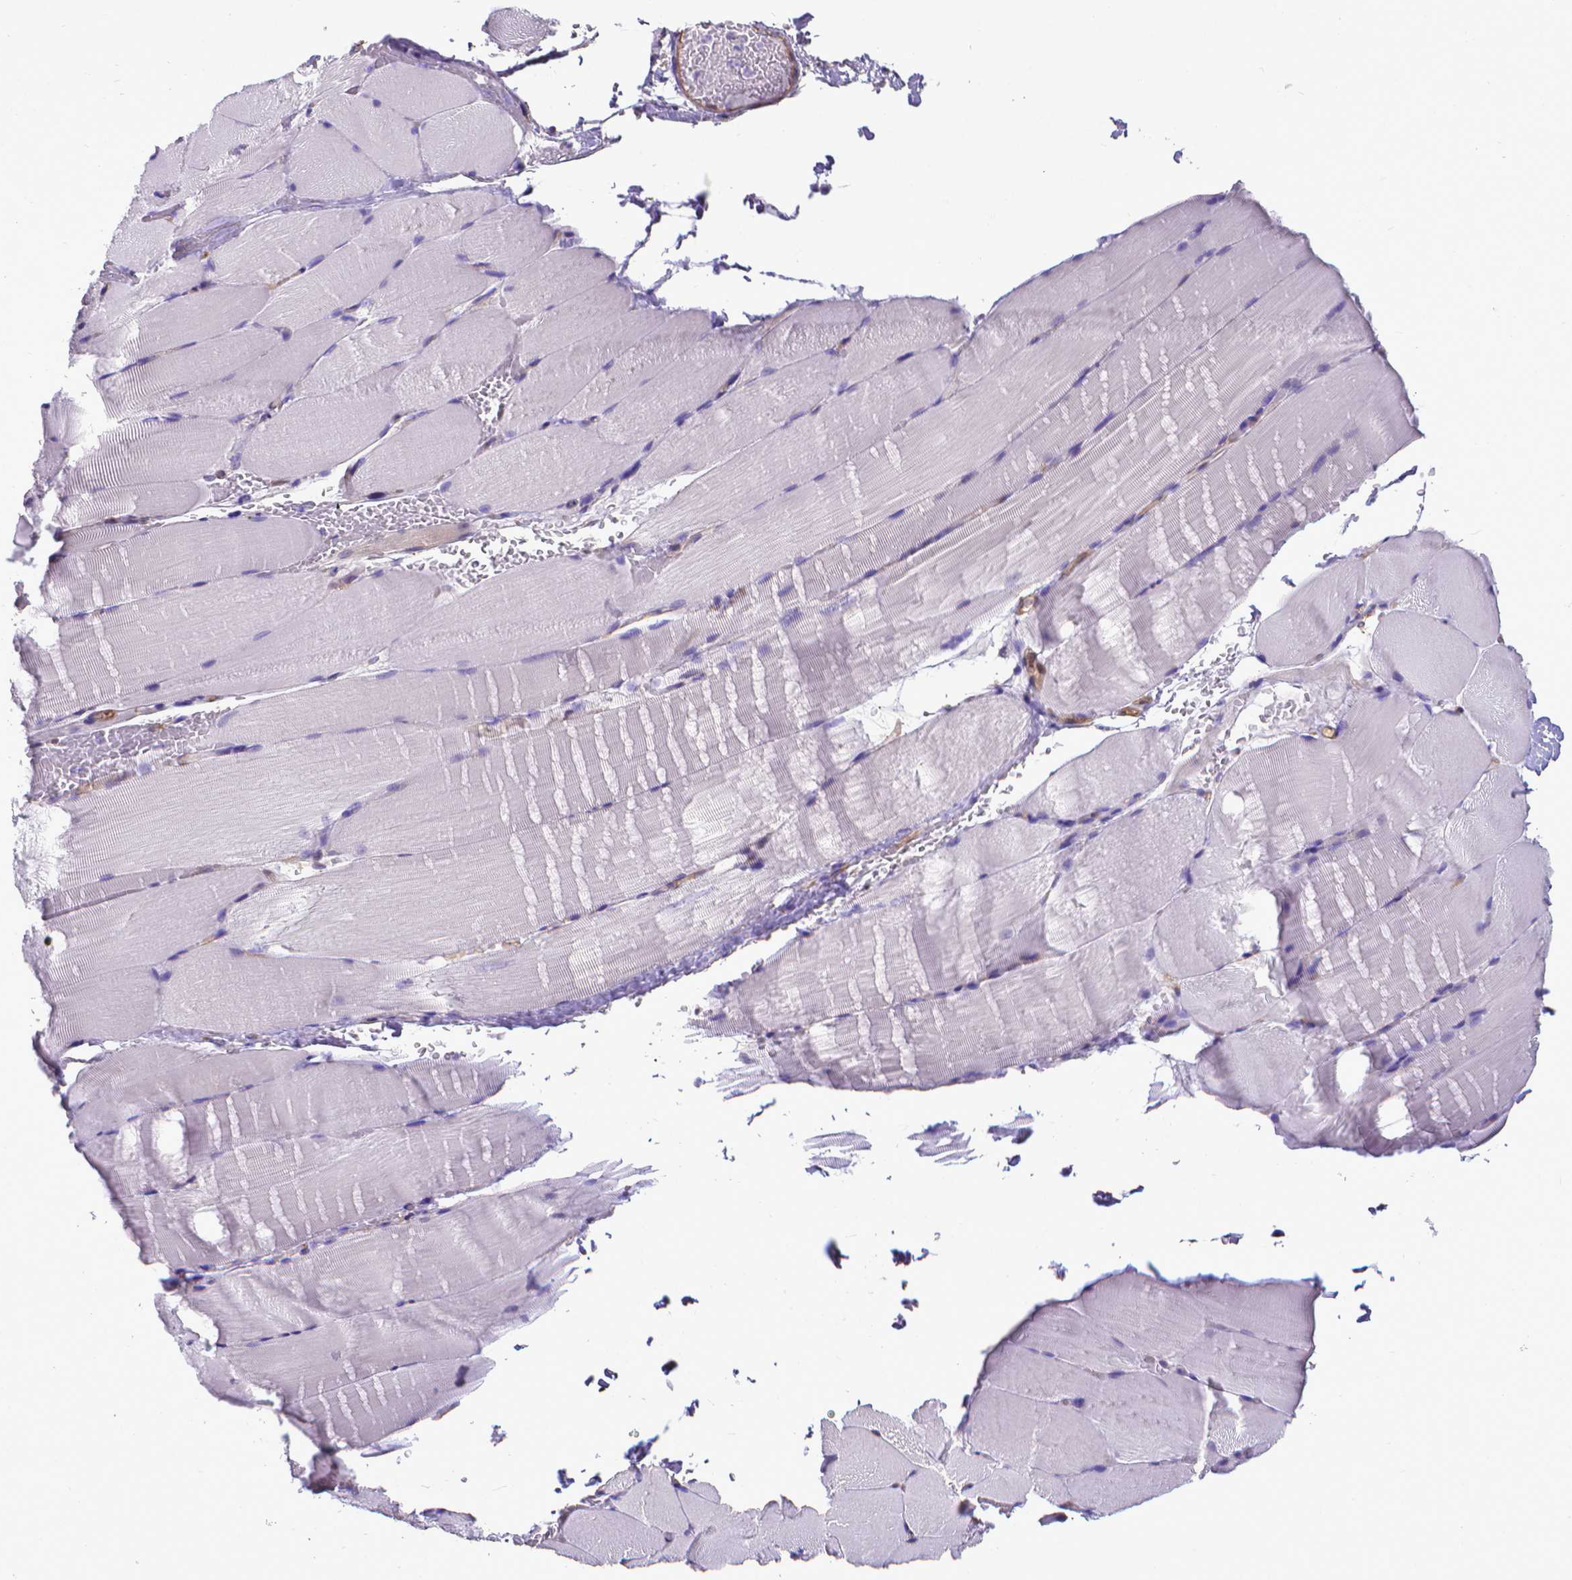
{"staining": {"intensity": "negative", "quantity": "none", "location": "none"}, "tissue": "skeletal muscle", "cell_type": "Myocytes", "image_type": "normal", "snomed": [{"axis": "morphology", "description": "Normal tissue, NOS"}, {"axis": "topography", "description": "Skeletal muscle"}], "caption": "Histopathology image shows no protein expression in myocytes of benign skeletal muscle.", "gene": "CLIC4", "patient": {"sex": "female", "age": 37}}